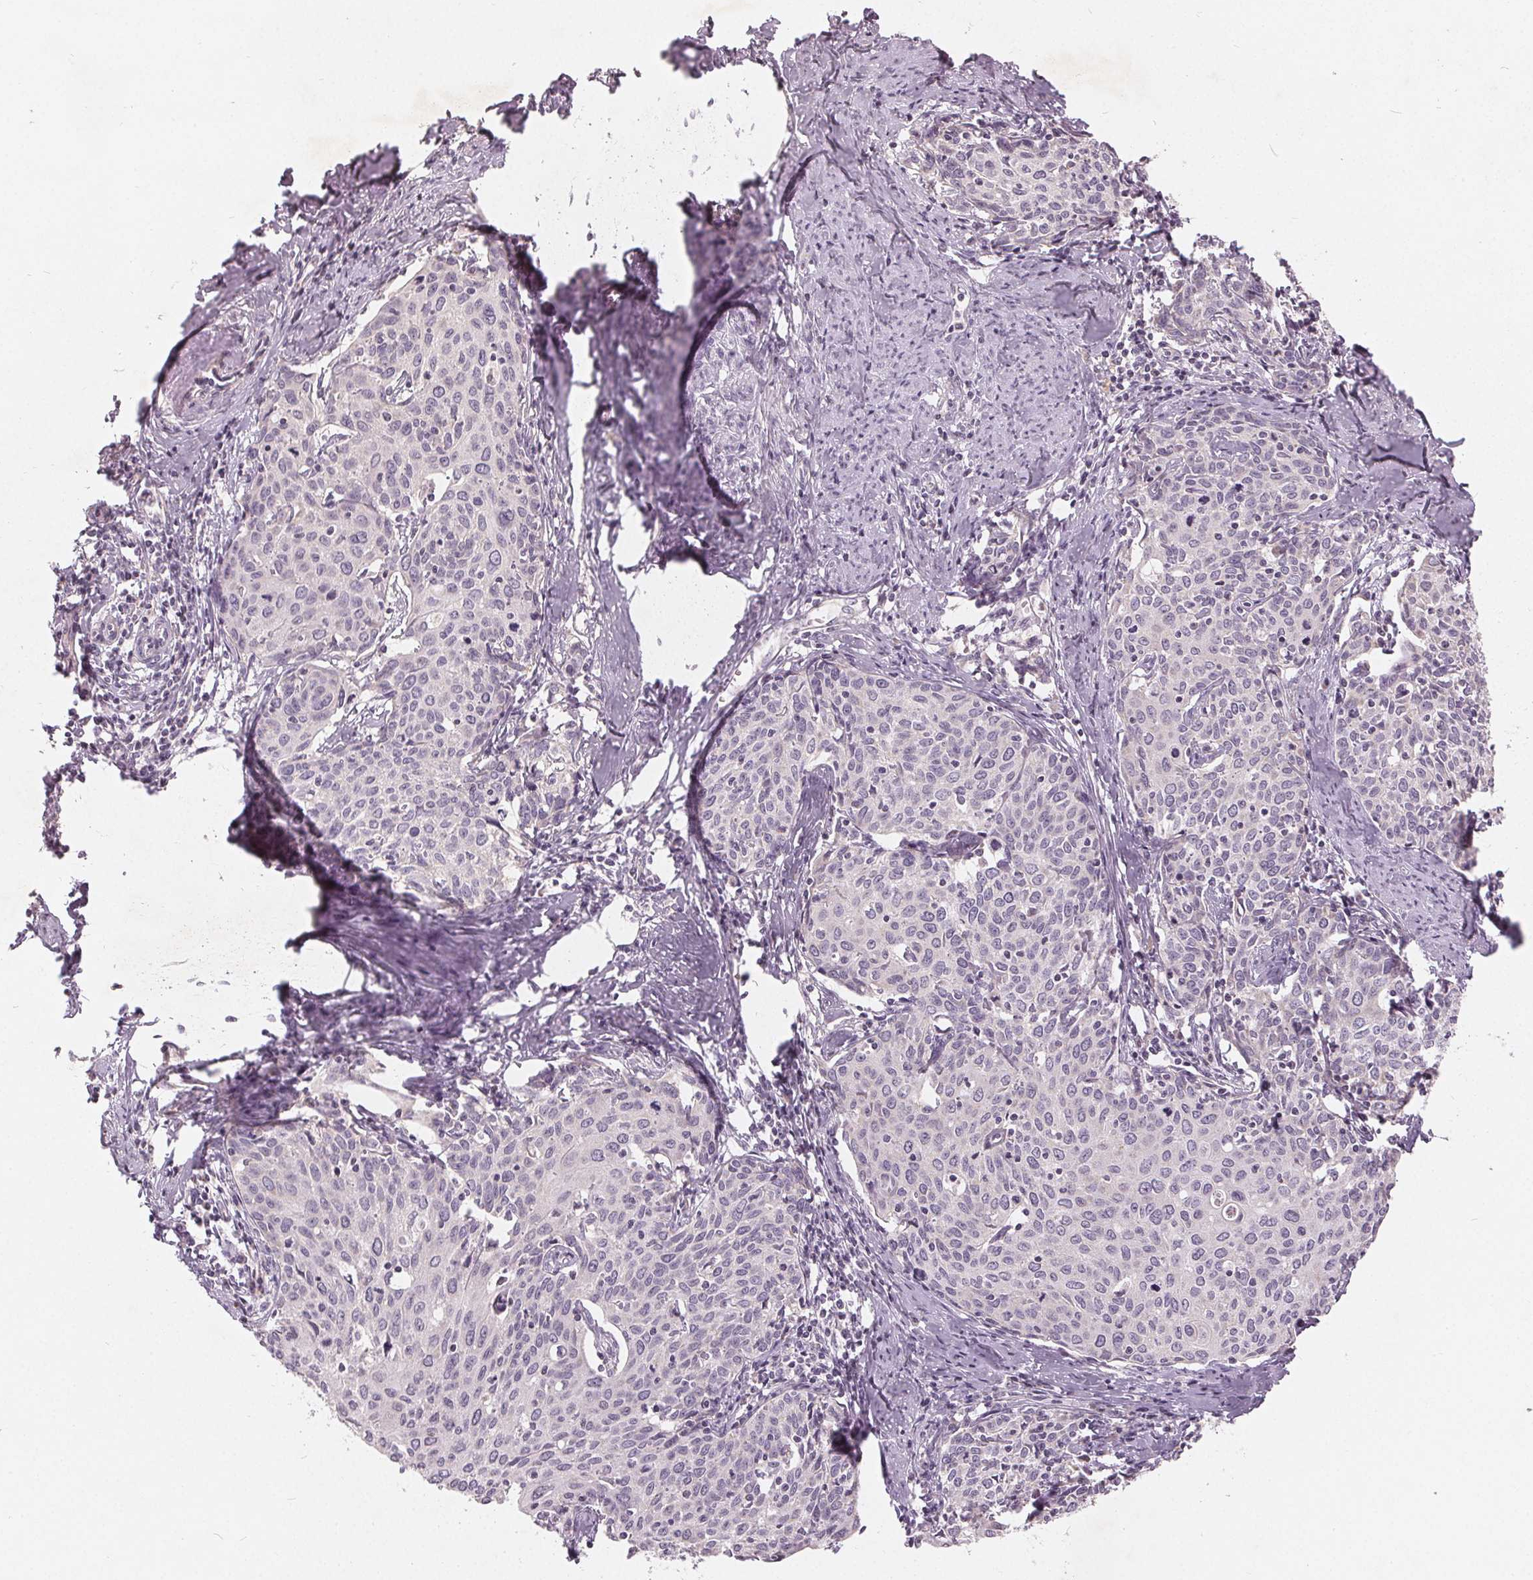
{"staining": {"intensity": "negative", "quantity": "none", "location": "none"}, "tissue": "cervical cancer", "cell_type": "Tumor cells", "image_type": "cancer", "snomed": [{"axis": "morphology", "description": "Squamous cell carcinoma, NOS"}, {"axis": "topography", "description": "Cervix"}], "caption": "DAB (3,3'-diaminobenzidine) immunohistochemical staining of squamous cell carcinoma (cervical) exhibits no significant expression in tumor cells.", "gene": "TRIM60", "patient": {"sex": "female", "age": 62}}